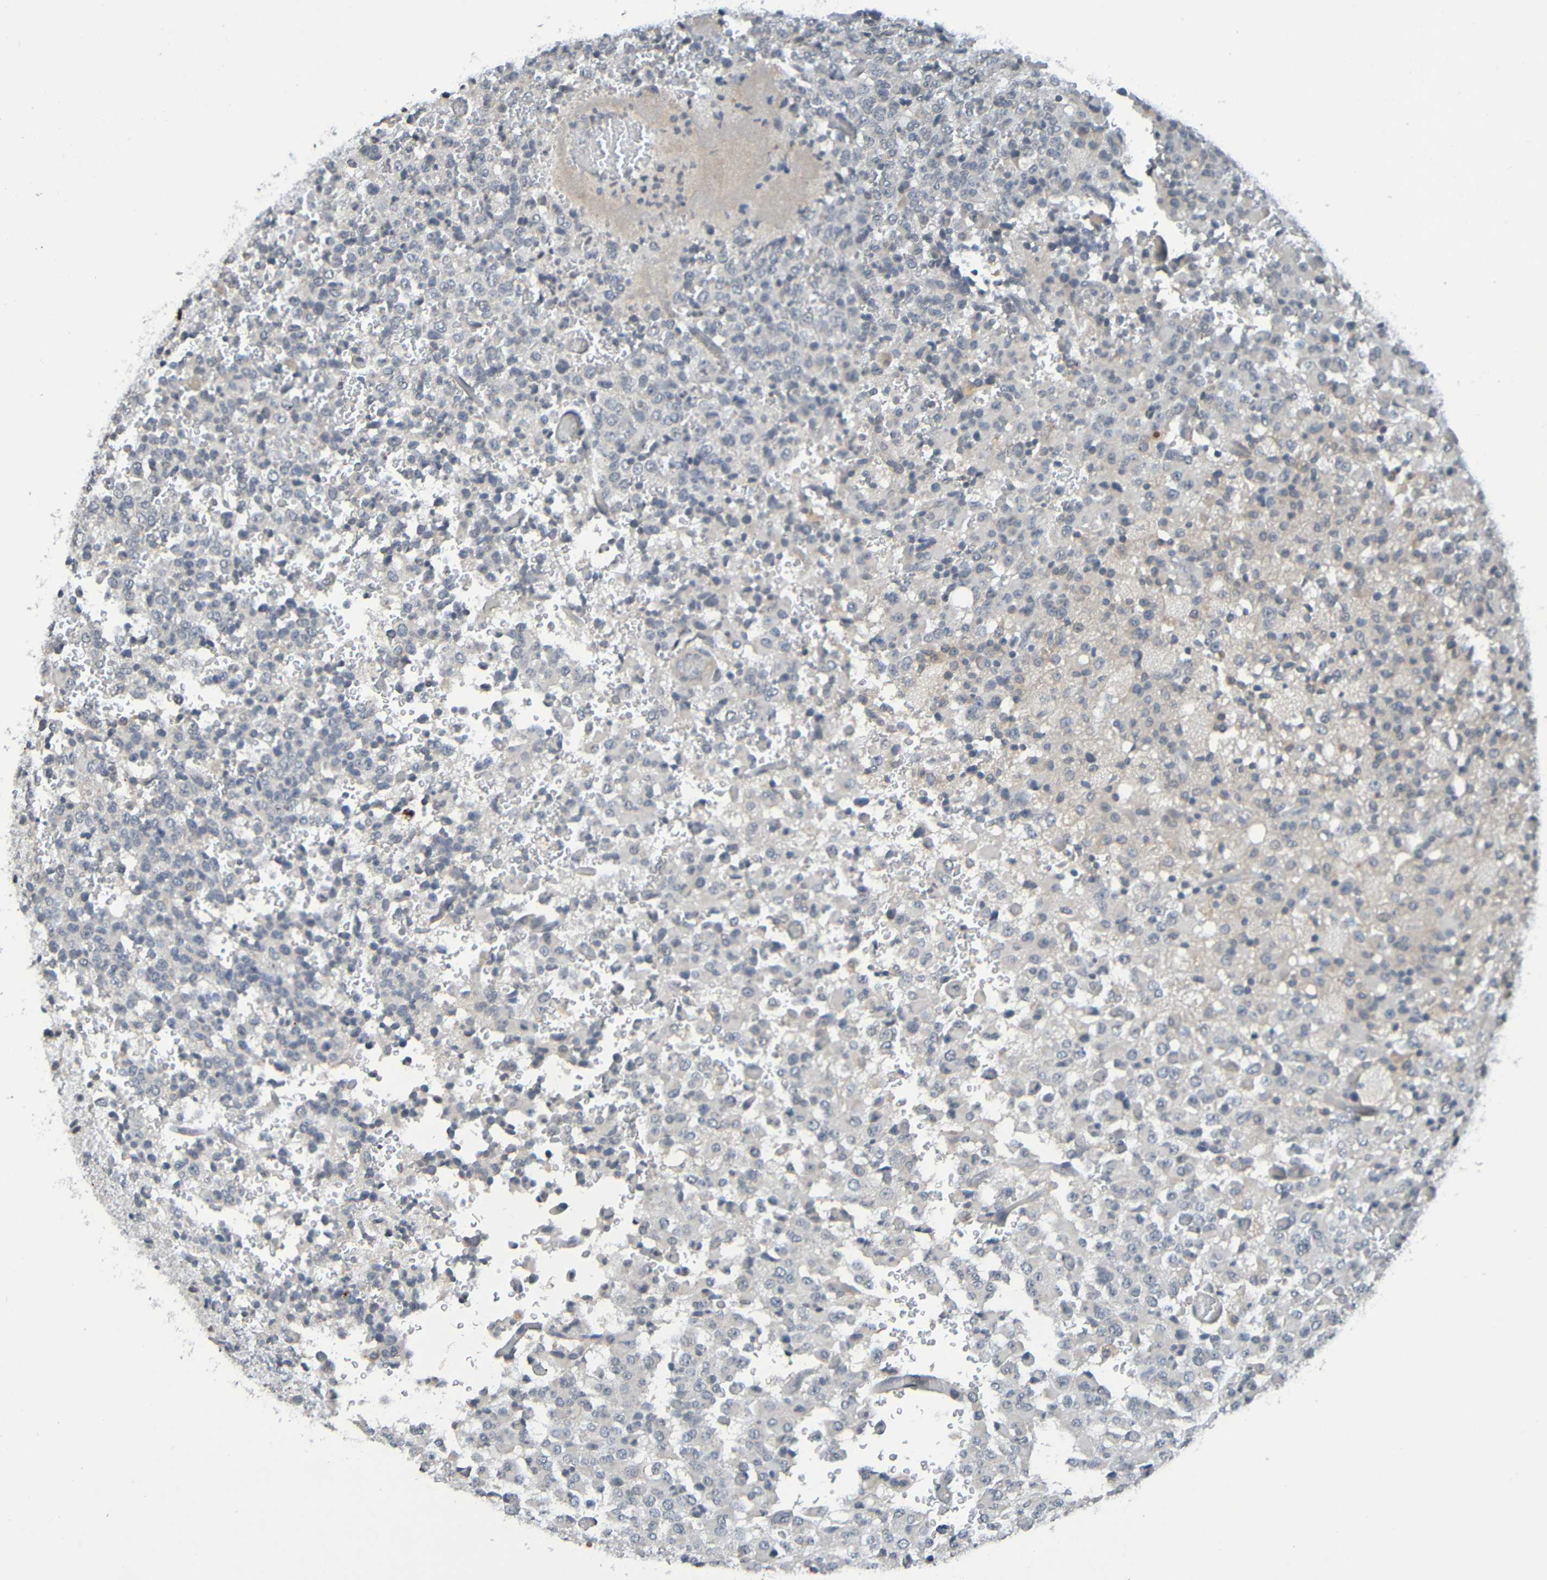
{"staining": {"intensity": "negative", "quantity": "none", "location": "none"}, "tissue": "glioma", "cell_type": "Tumor cells", "image_type": "cancer", "snomed": [{"axis": "morphology", "description": "Glioma, malignant, High grade"}, {"axis": "topography", "description": "pancreas cauda"}], "caption": "Immunohistochemical staining of malignant glioma (high-grade) demonstrates no significant expression in tumor cells.", "gene": "C3AR1", "patient": {"sex": "male", "age": 60}}